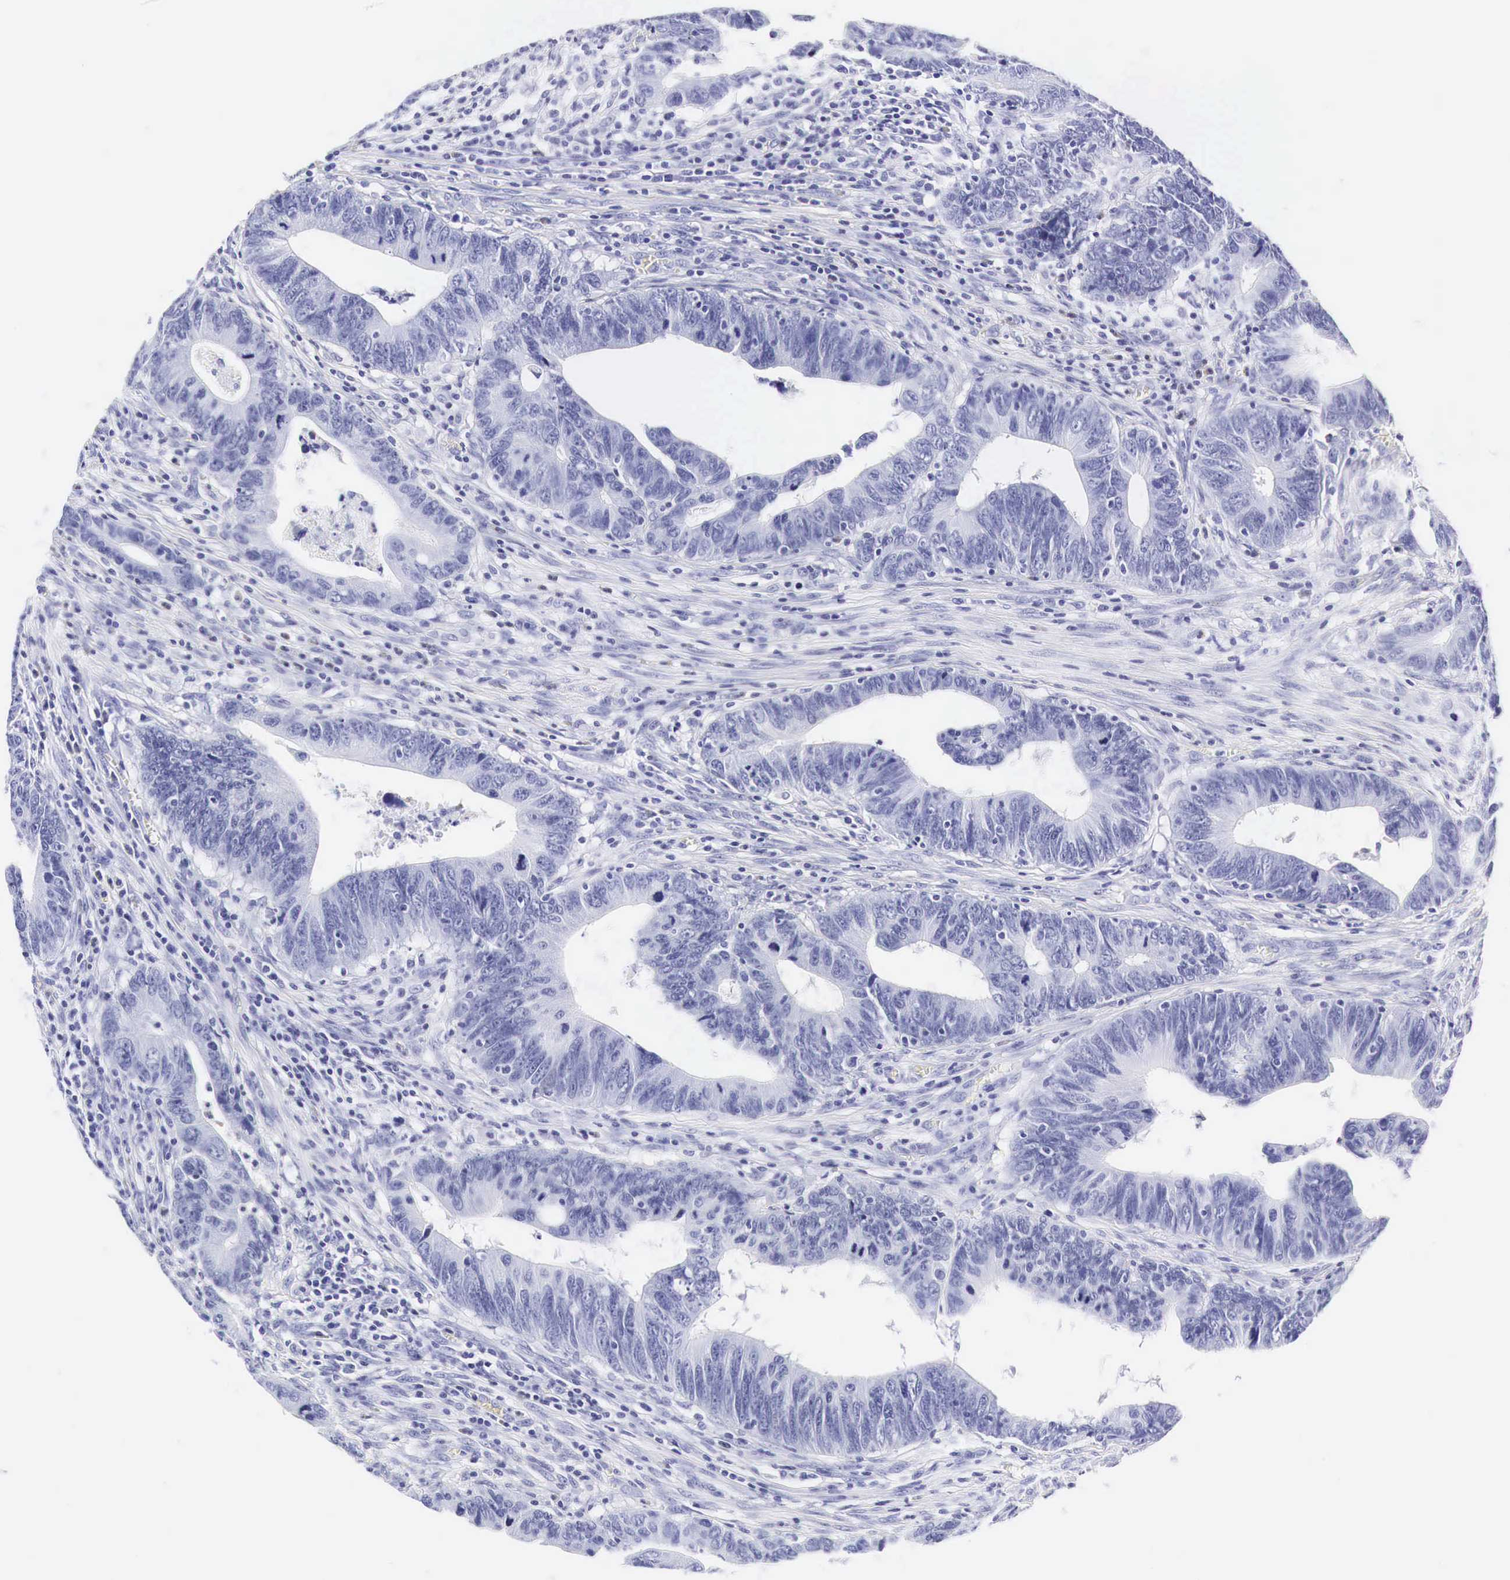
{"staining": {"intensity": "negative", "quantity": "none", "location": "none"}, "tissue": "colorectal cancer", "cell_type": "Tumor cells", "image_type": "cancer", "snomed": [{"axis": "morphology", "description": "Adenocarcinoma, NOS"}, {"axis": "topography", "description": "Colon"}], "caption": "IHC image of colorectal cancer stained for a protein (brown), which demonstrates no staining in tumor cells. Nuclei are stained in blue.", "gene": "ACP3", "patient": {"sex": "female", "age": 78}}